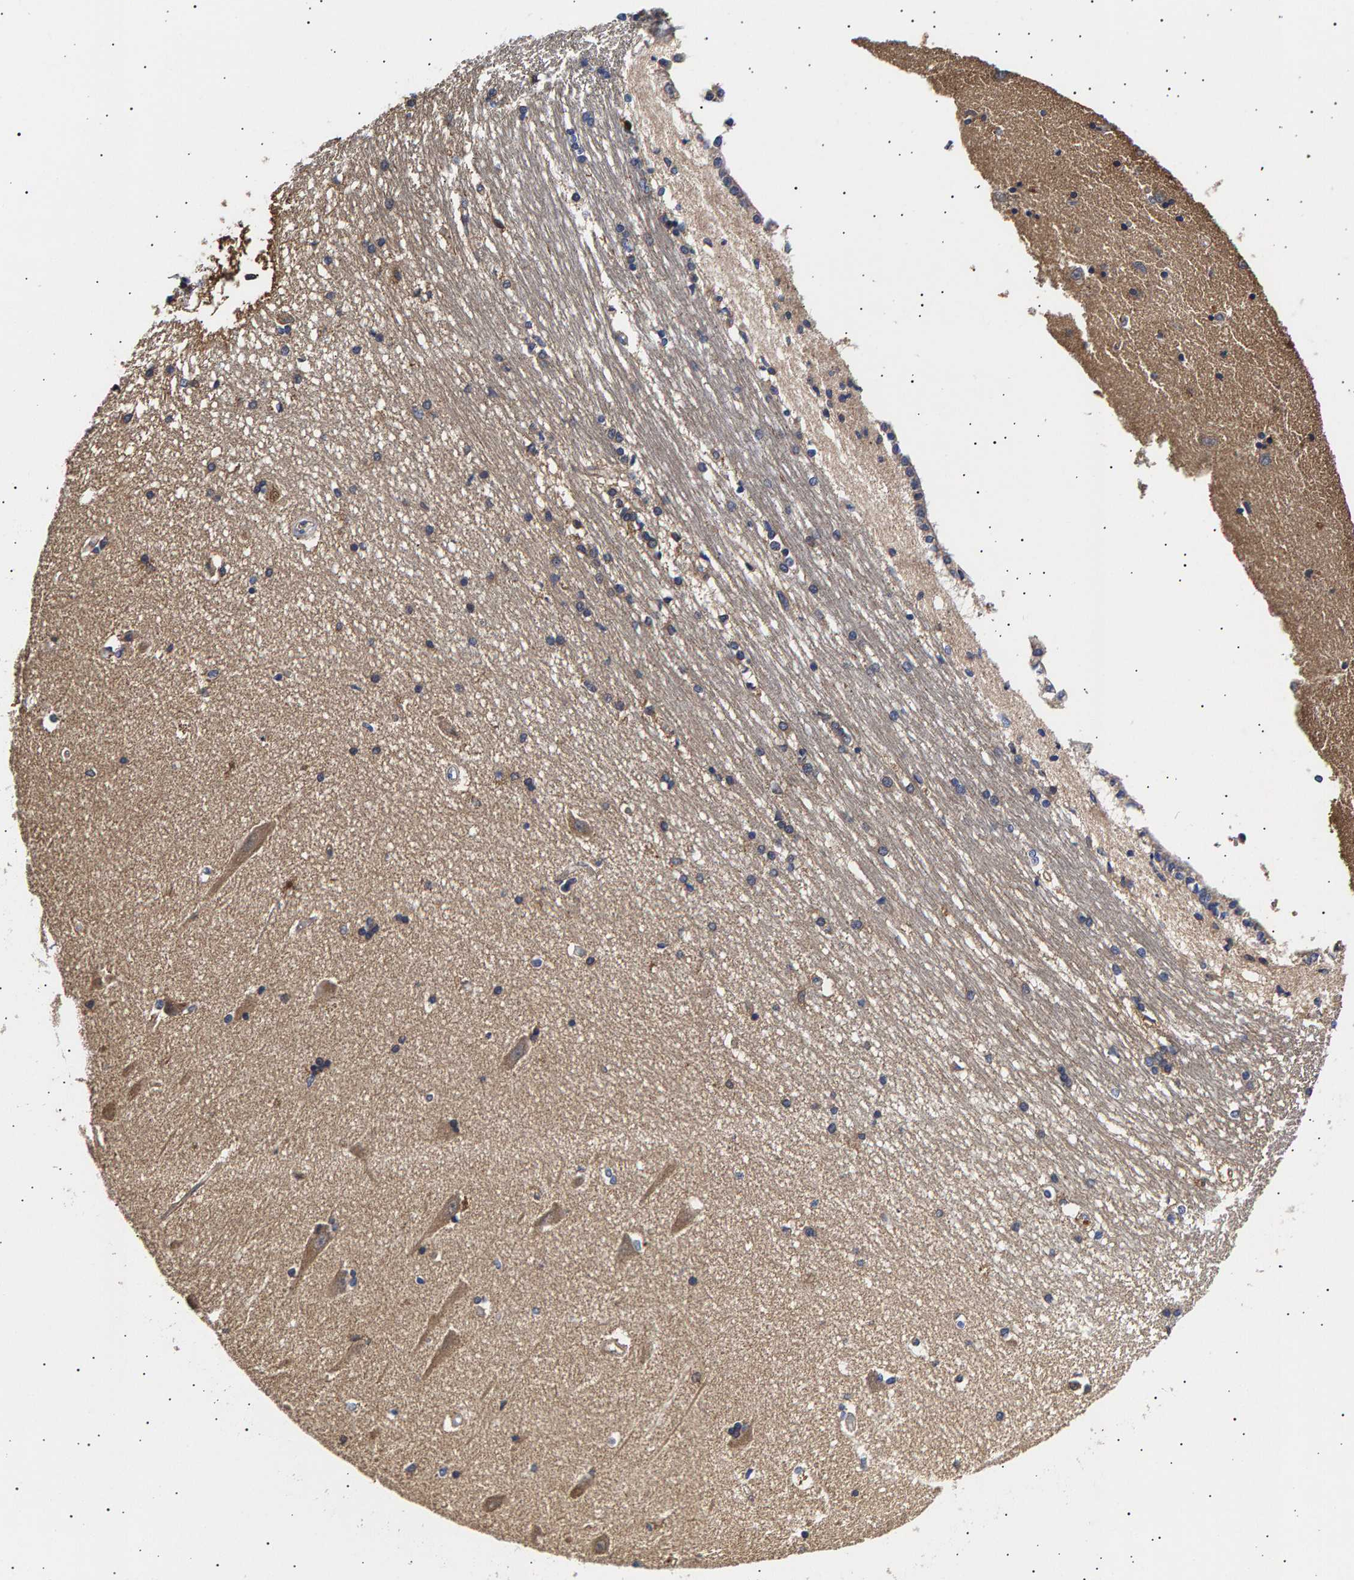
{"staining": {"intensity": "weak", "quantity": "25%-75%", "location": "cytoplasmic/membranous"}, "tissue": "hippocampus", "cell_type": "Glial cells", "image_type": "normal", "snomed": [{"axis": "morphology", "description": "Normal tissue, NOS"}, {"axis": "topography", "description": "Hippocampus"}], "caption": "Brown immunohistochemical staining in normal human hippocampus shows weak cytoplasmic/membranous staining in approximately 25%-75% of glial cells.", "gene": "ANKRD40", "patient": {"sex": "male", "age": 45}}